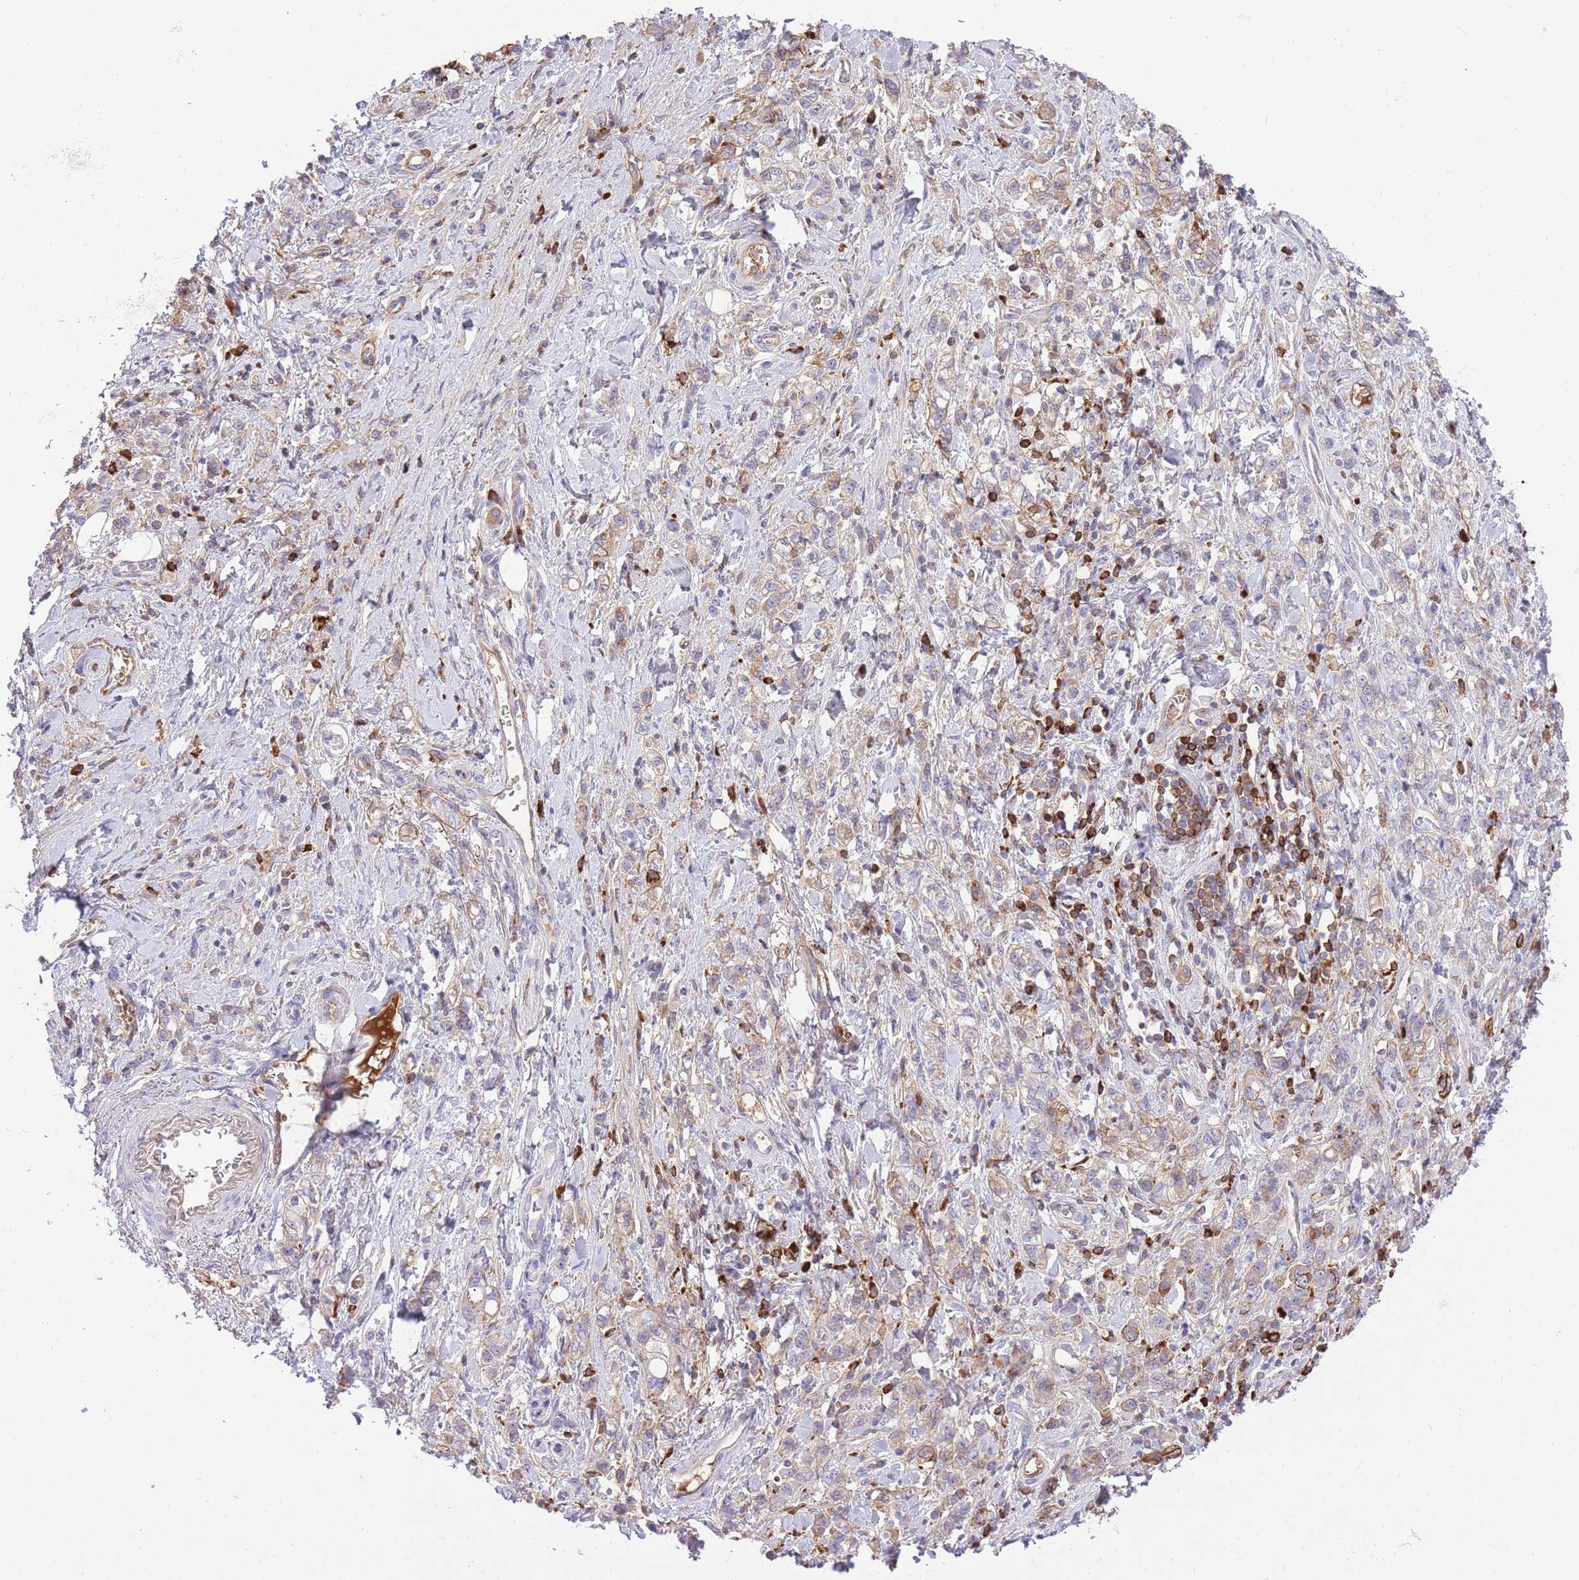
{"staining": {"intensity": "weak", "quantity": "<25%", "location": "cytoplasmic/membranous"}, "tissue": "stomach cancer", "cell_type": "Tumor cells", "image_type": "cancer", "snomed": [{"axis": "morphology", "description": "Adenocarcinoma, NOS"}, {"axis": "topography", "description": "Stomach"}], "caption": "High magnification brightfield microscopy of adenocarcinoma (stomach) stained with DAB (brown) and counterstained with hematoxylin (blue): tumor cells show no significant positivity.", "gene": "HRG", "patient": {"sex": "male", "age": 77}}